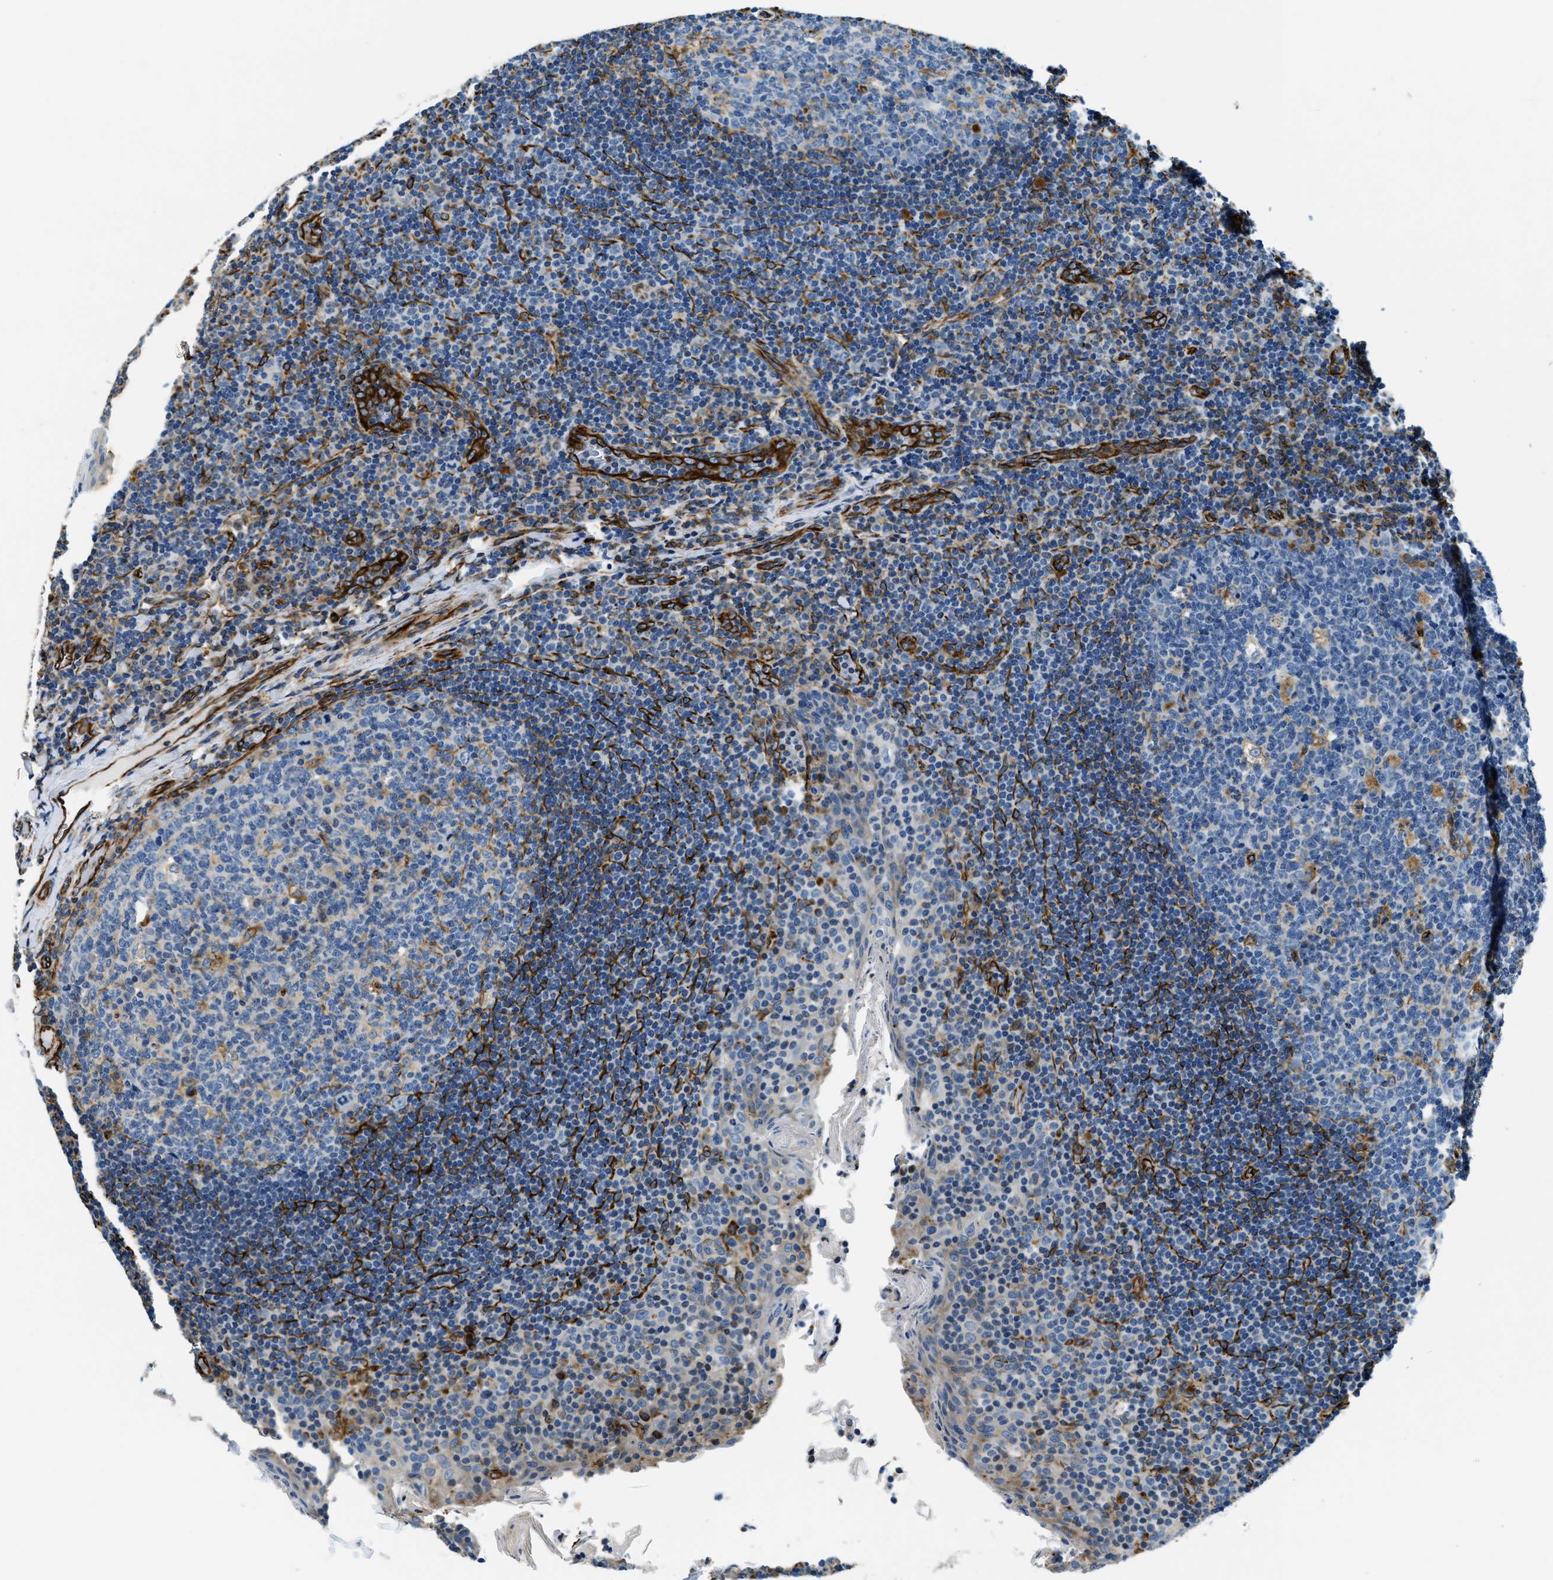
{"staining": {"intensity": "moderate", "quantity": "<25%", "location": "cytoplasmic/membranous"}, "tissue": "tonsil", "cell_type": "Germinal center cells", "image_type": "normal", "snomed": [{"axis": "morphology", "description": "Normal tissue, NOS"}, {"axis": "topography", "description": "Tonsil"}], "caption": "Moderate cytoplasmic/membranous protein positivity is seen in about <25% of germinal center cells in tonsil. (Stains: DAB in brown, nuclei in blue, Microscopy: brightfield microscopy at high magnification).", "gene": "GNS", "patient": {"sex": "male", "age": 17}}